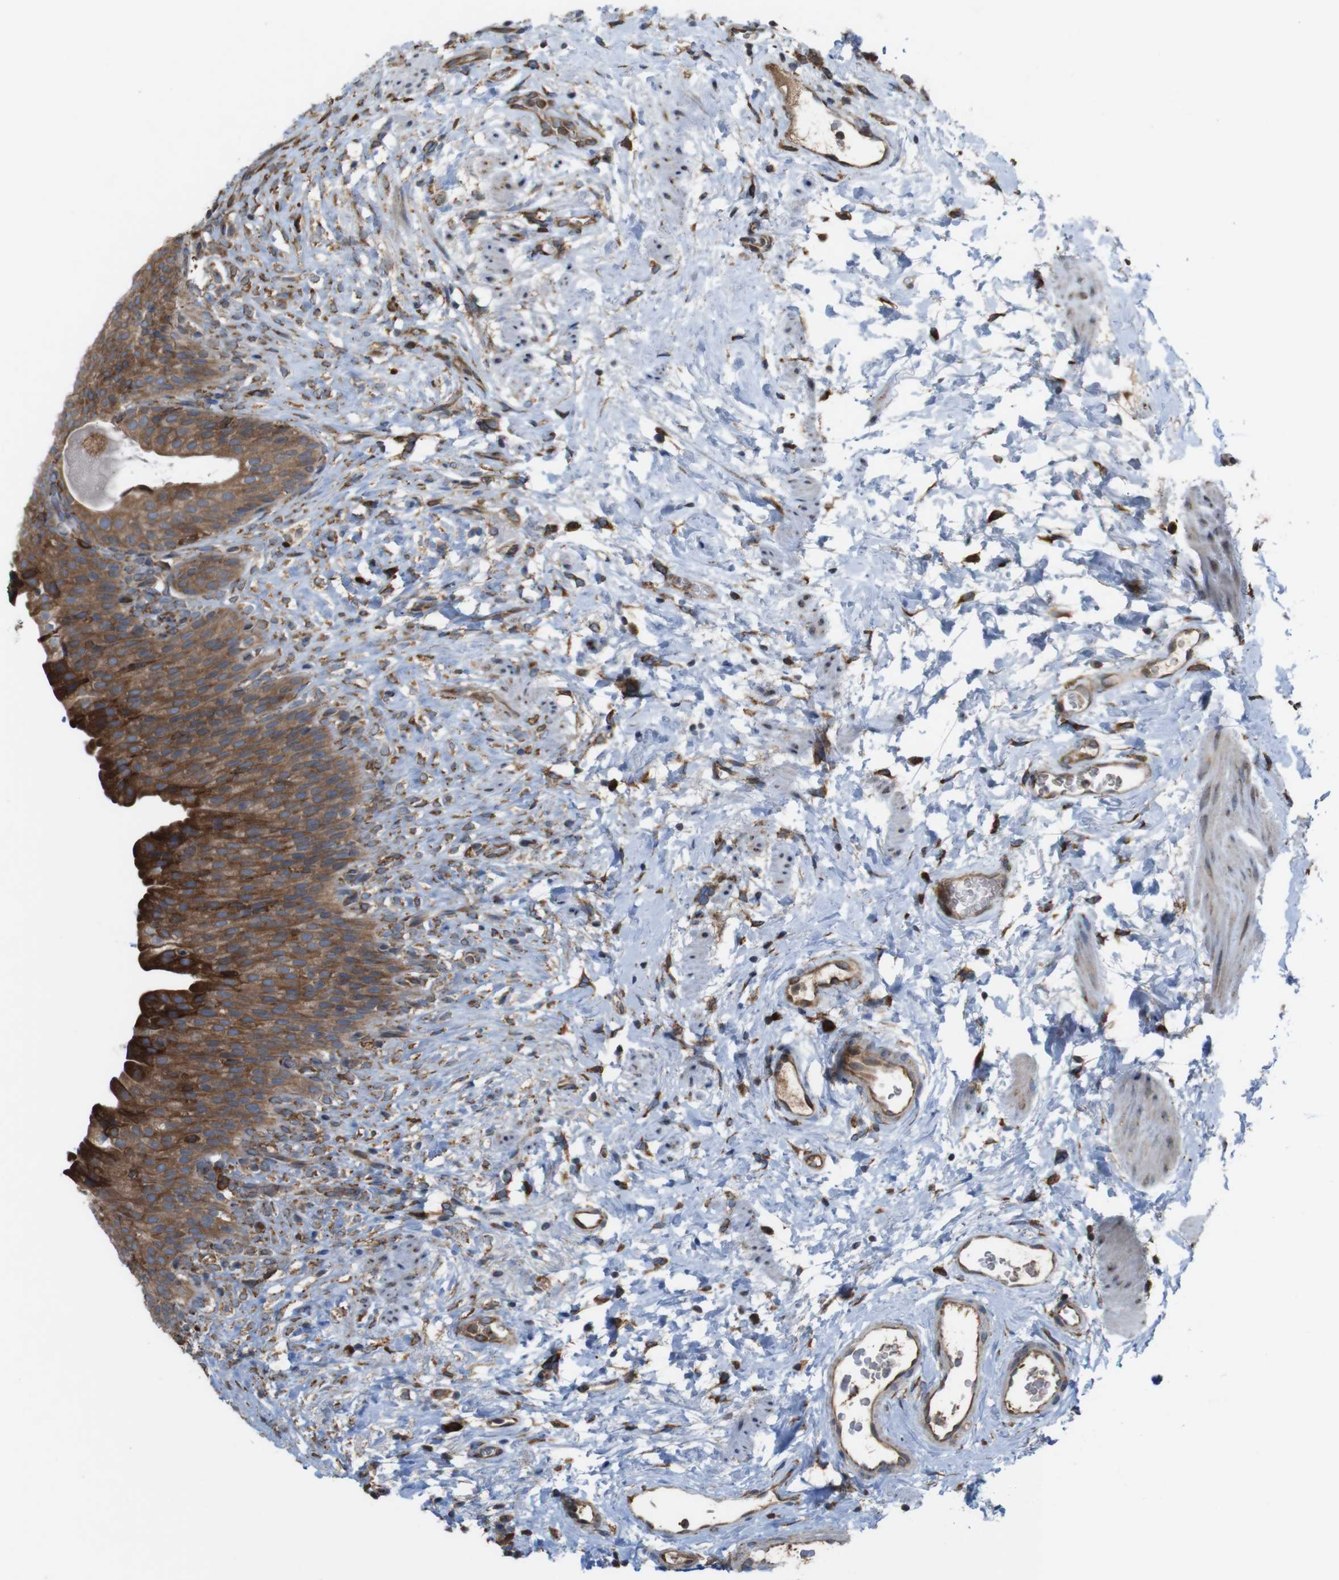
{"staining": {"intensity": "moderate", "quantity": ">75%", "location": "cytoplasmic/membranous"}, "tissue": "urinary bladder", "cell_type": "Urothelial cells", "image_type": "normal", "snomed": [{"axis": "morphology", "description": "Normal tissue, NOS"}, {"axis": "topography", "description": "Urinary bladder"}], "caption": "A histopathology image showing moderate cytoplasmic/membranous expression in approximately >75% of urothelial cells in benign urinary bladder, as visualized by brown immunohistochemical staining.", "gene": "UGGT1", "patient": {"sex": "female", "age": 79}}